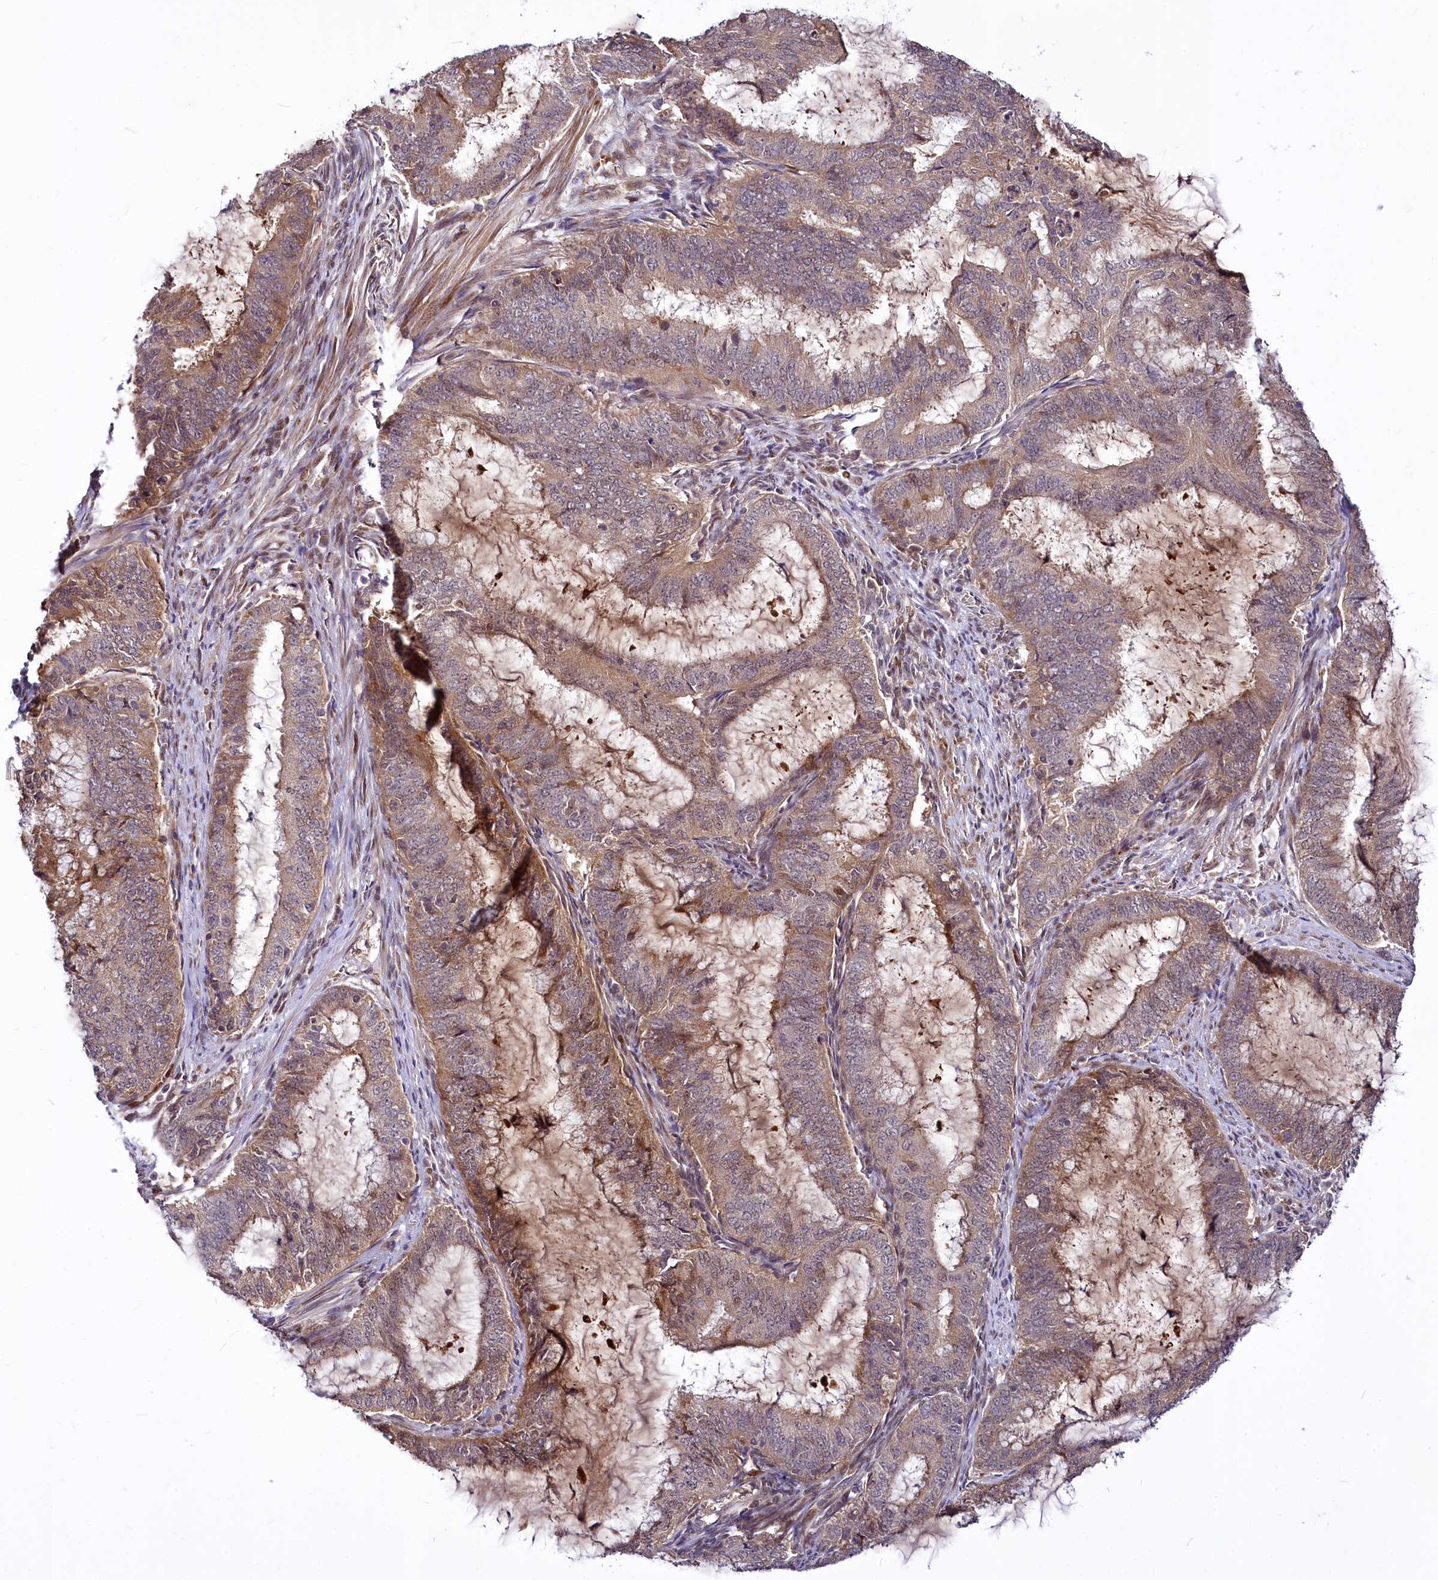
{"staining": {"intensity": "weak", "quantity": "25%-75%", "location": "cytoplasmic/membranous"}, "tissue": "endometrial cancer", "cell_type": "Tumor cells", "image_type": "cancer", "snomed": [{"axis": "morphology", "description": "Adenocarcinoma, NOS"}, {"axis": "topography", "description": "Endometrium"}], "caption": "An IHC photomicrograph of tumor tissue is shown. Protein staining in brown highlights weak cytoplasmic/membranous positivity in endometrial adenocarcinoma within tumor cells.", "gene": "MAML2", "patient": {"sex": "female", "age": 51}}